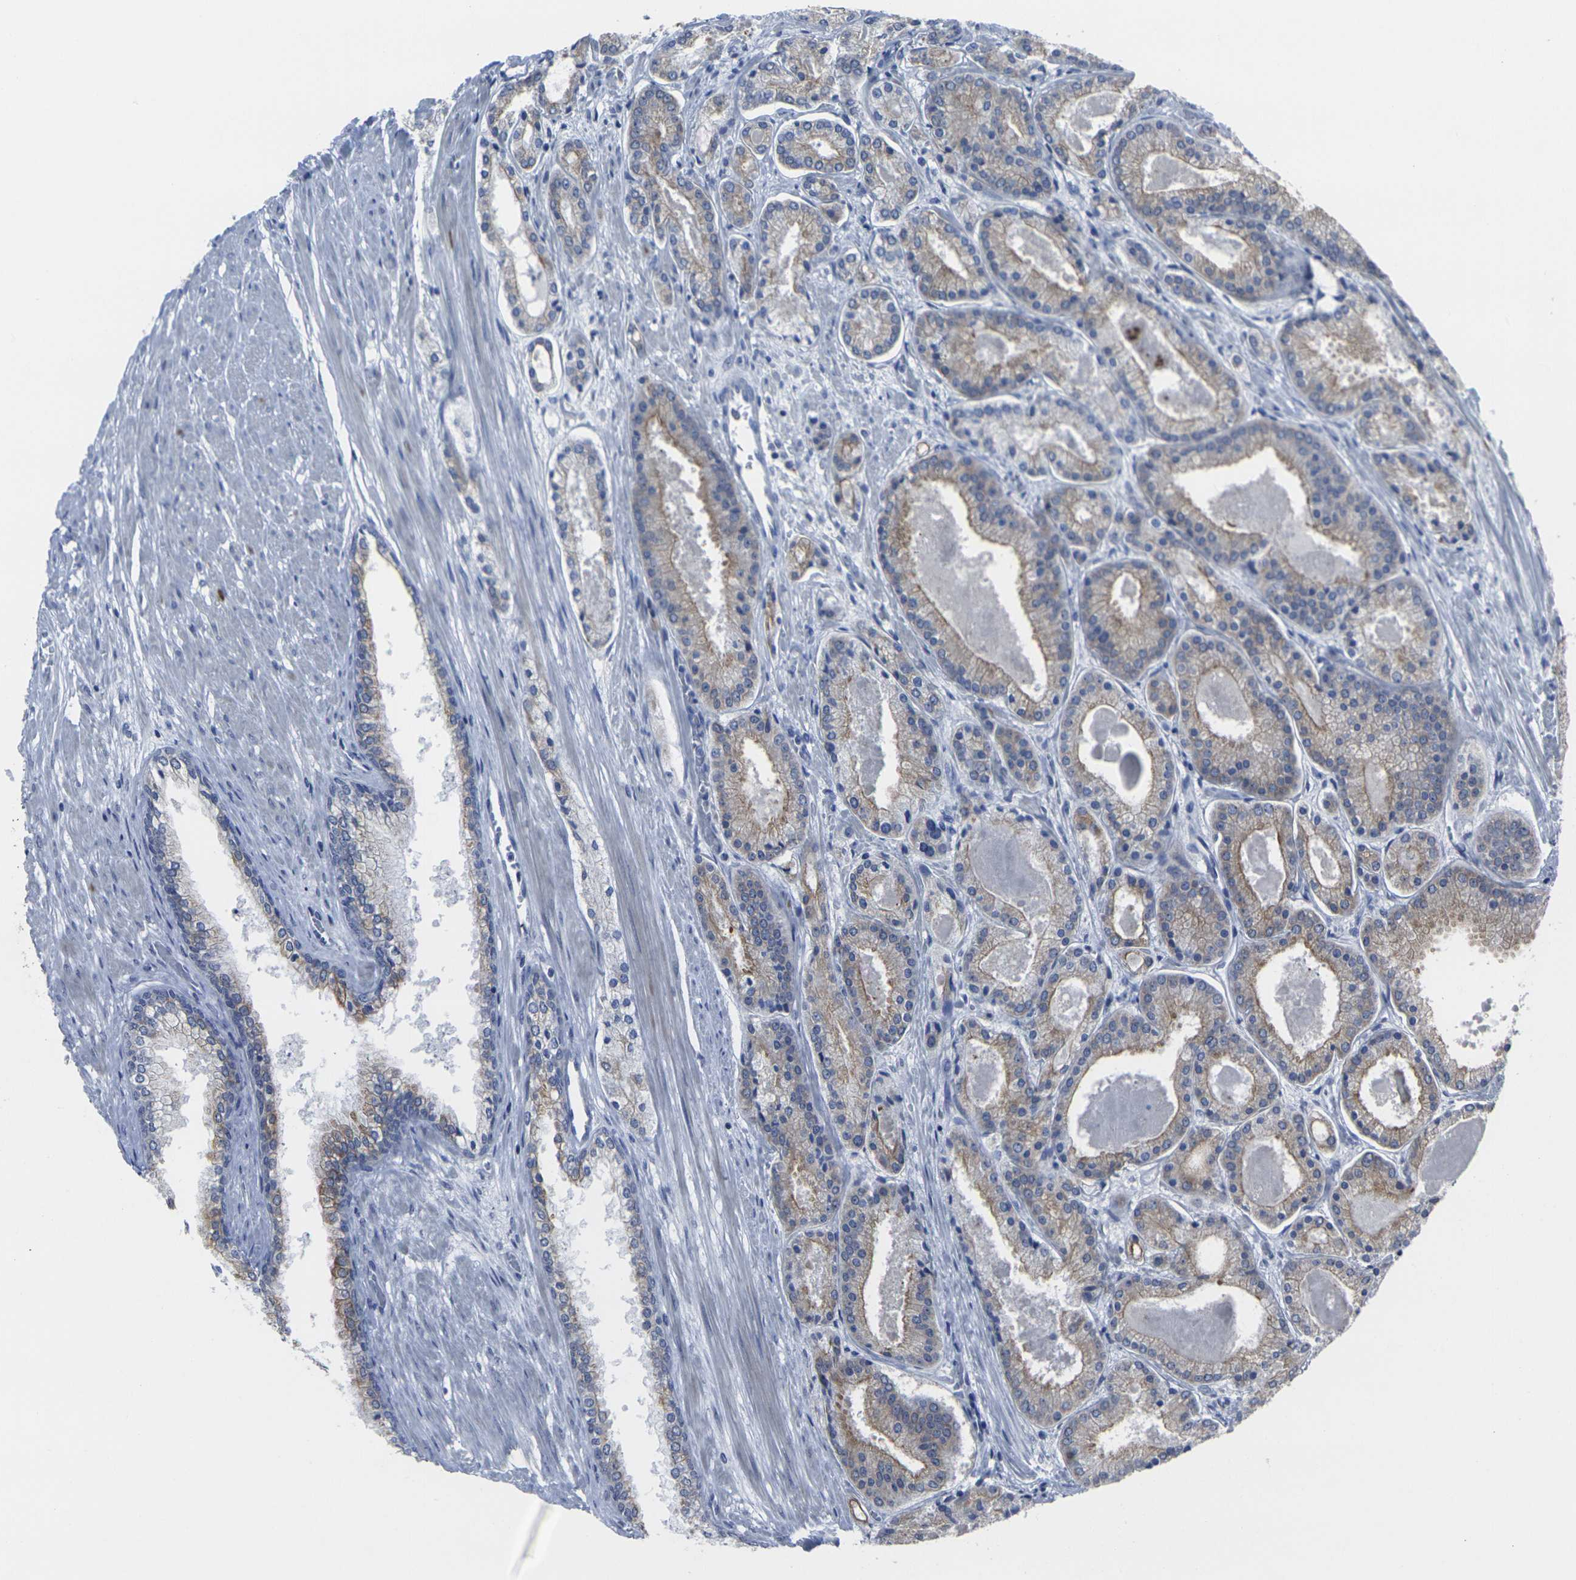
{"staining": {"intensity": "moderate", "quantity": ">75%", "location": "cytoplasmic/membranous"}, "tissue": "prostate cancer", "cell_type": "Tumor cells", "image_type": "cancer", "snomed": [{"axis": "morphology", "description": "Adenocarcinoma, Low grade"}, {"axis": "topography", "description": "Prostate"}], "caption": "A medium amount of moderate cytoplasmic/membranous staining is appreciated in about >75% of tumor cells in prostate adenocarcinoma (low-grade) tissue. The protein is shown in brown color, while the nuclei are stained blue.", "gene": "ANKRD46", "patient": {"sex": "male", "age": 59}}